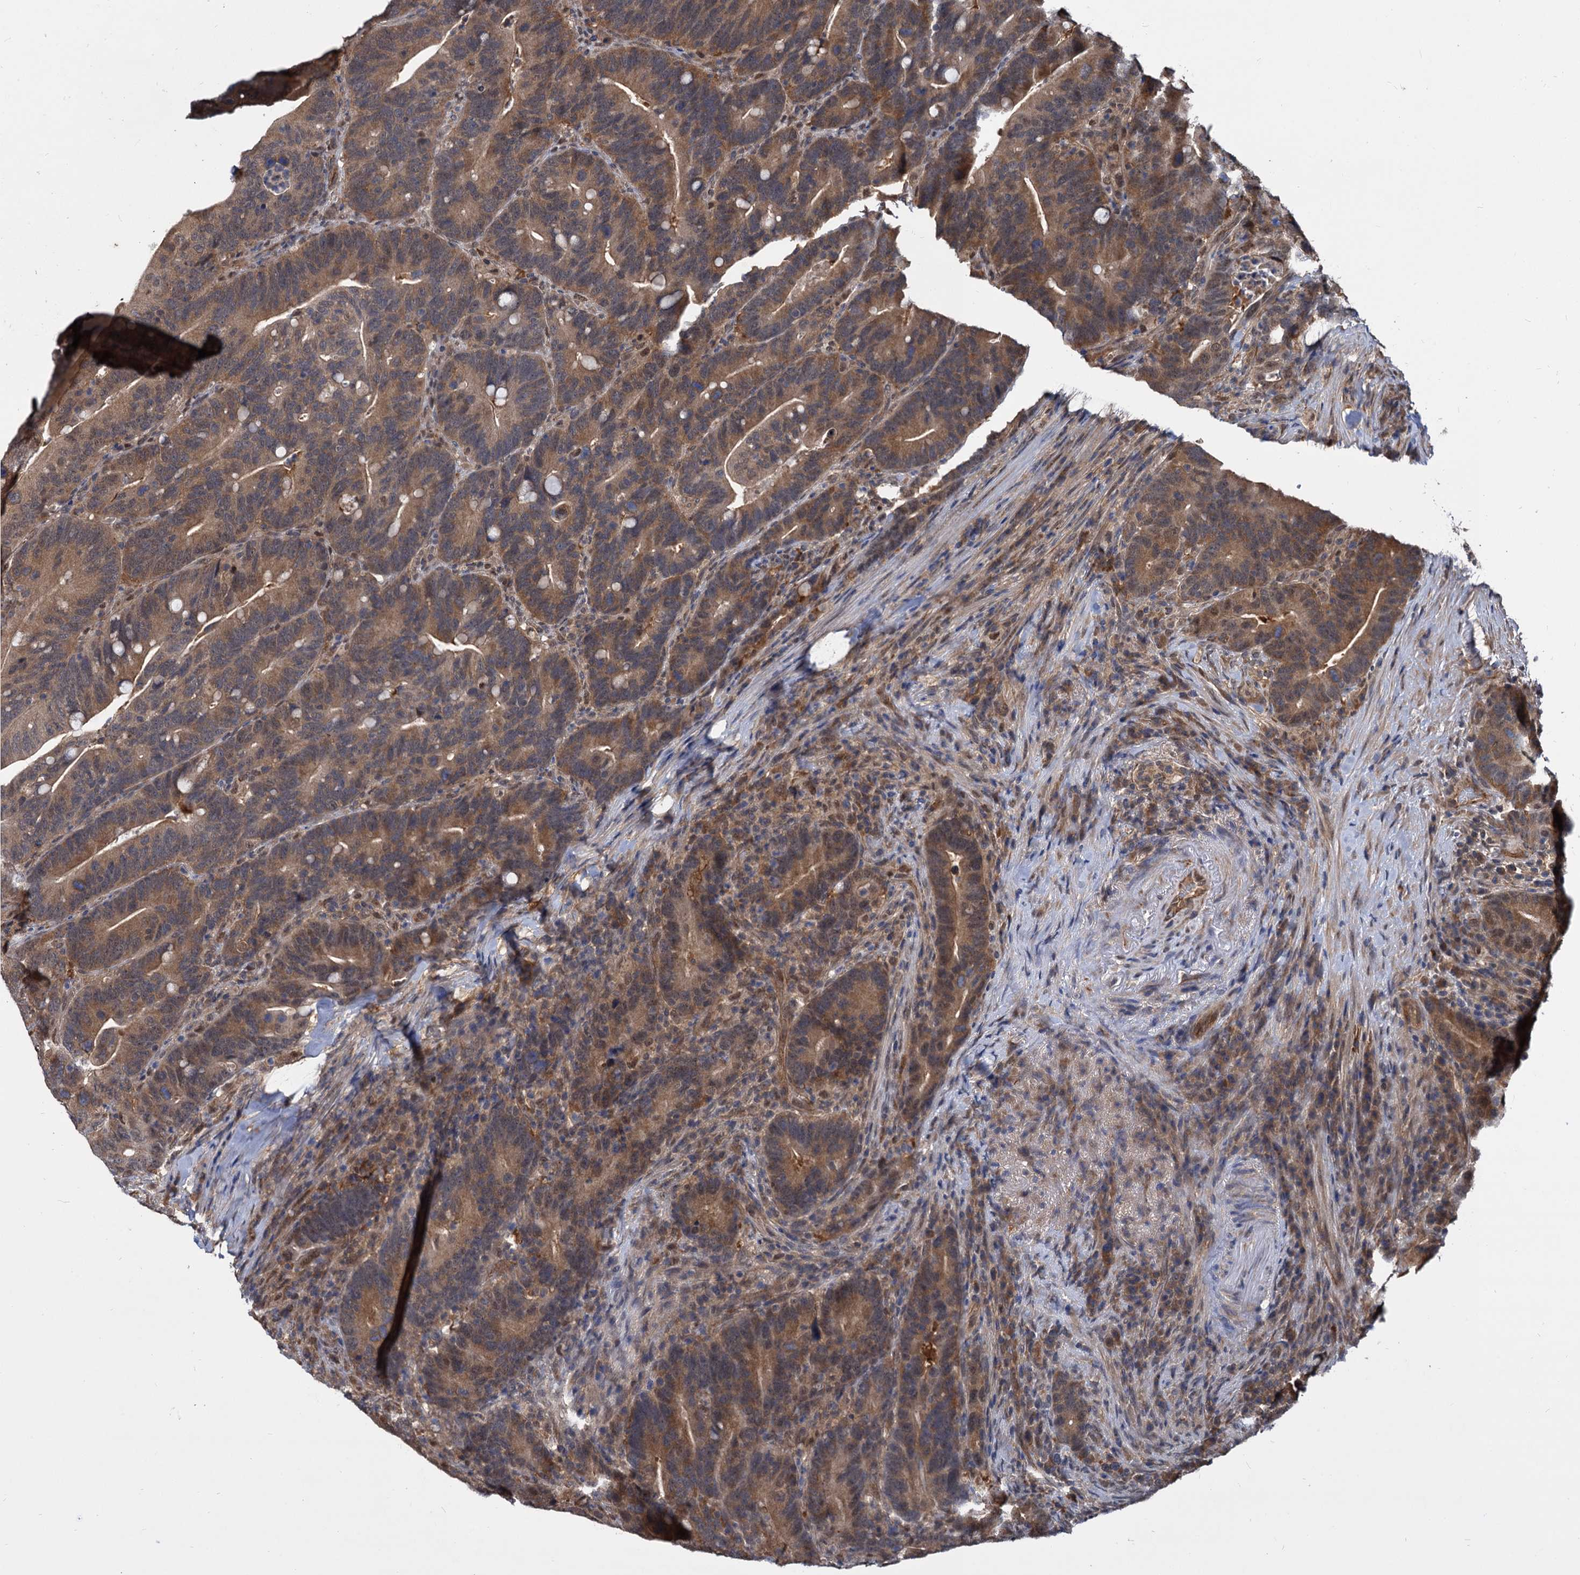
{"staining": {"intensity": "moderate", "quantity": ">75%", "location": "cytoplasmic/membranous"}, "tissue": "colorectal cancer", "cell_type": "Tumor cells", "image_type": "cancer", "snomed": [{"axis": "morphology", "description": "Adenocarcinoma, NOS"}, {"axis": "topography", "description": "Colon"}], "caption": "An image showing moderate cytoplasmic/membranous positivity in approximately >75% of tumor cells in adenocarcinoma (colorectal), as visualized by brown immunohistochemical staining.", "gene": "PSMD4", "patient": {"sex": "female", "age": 66}}